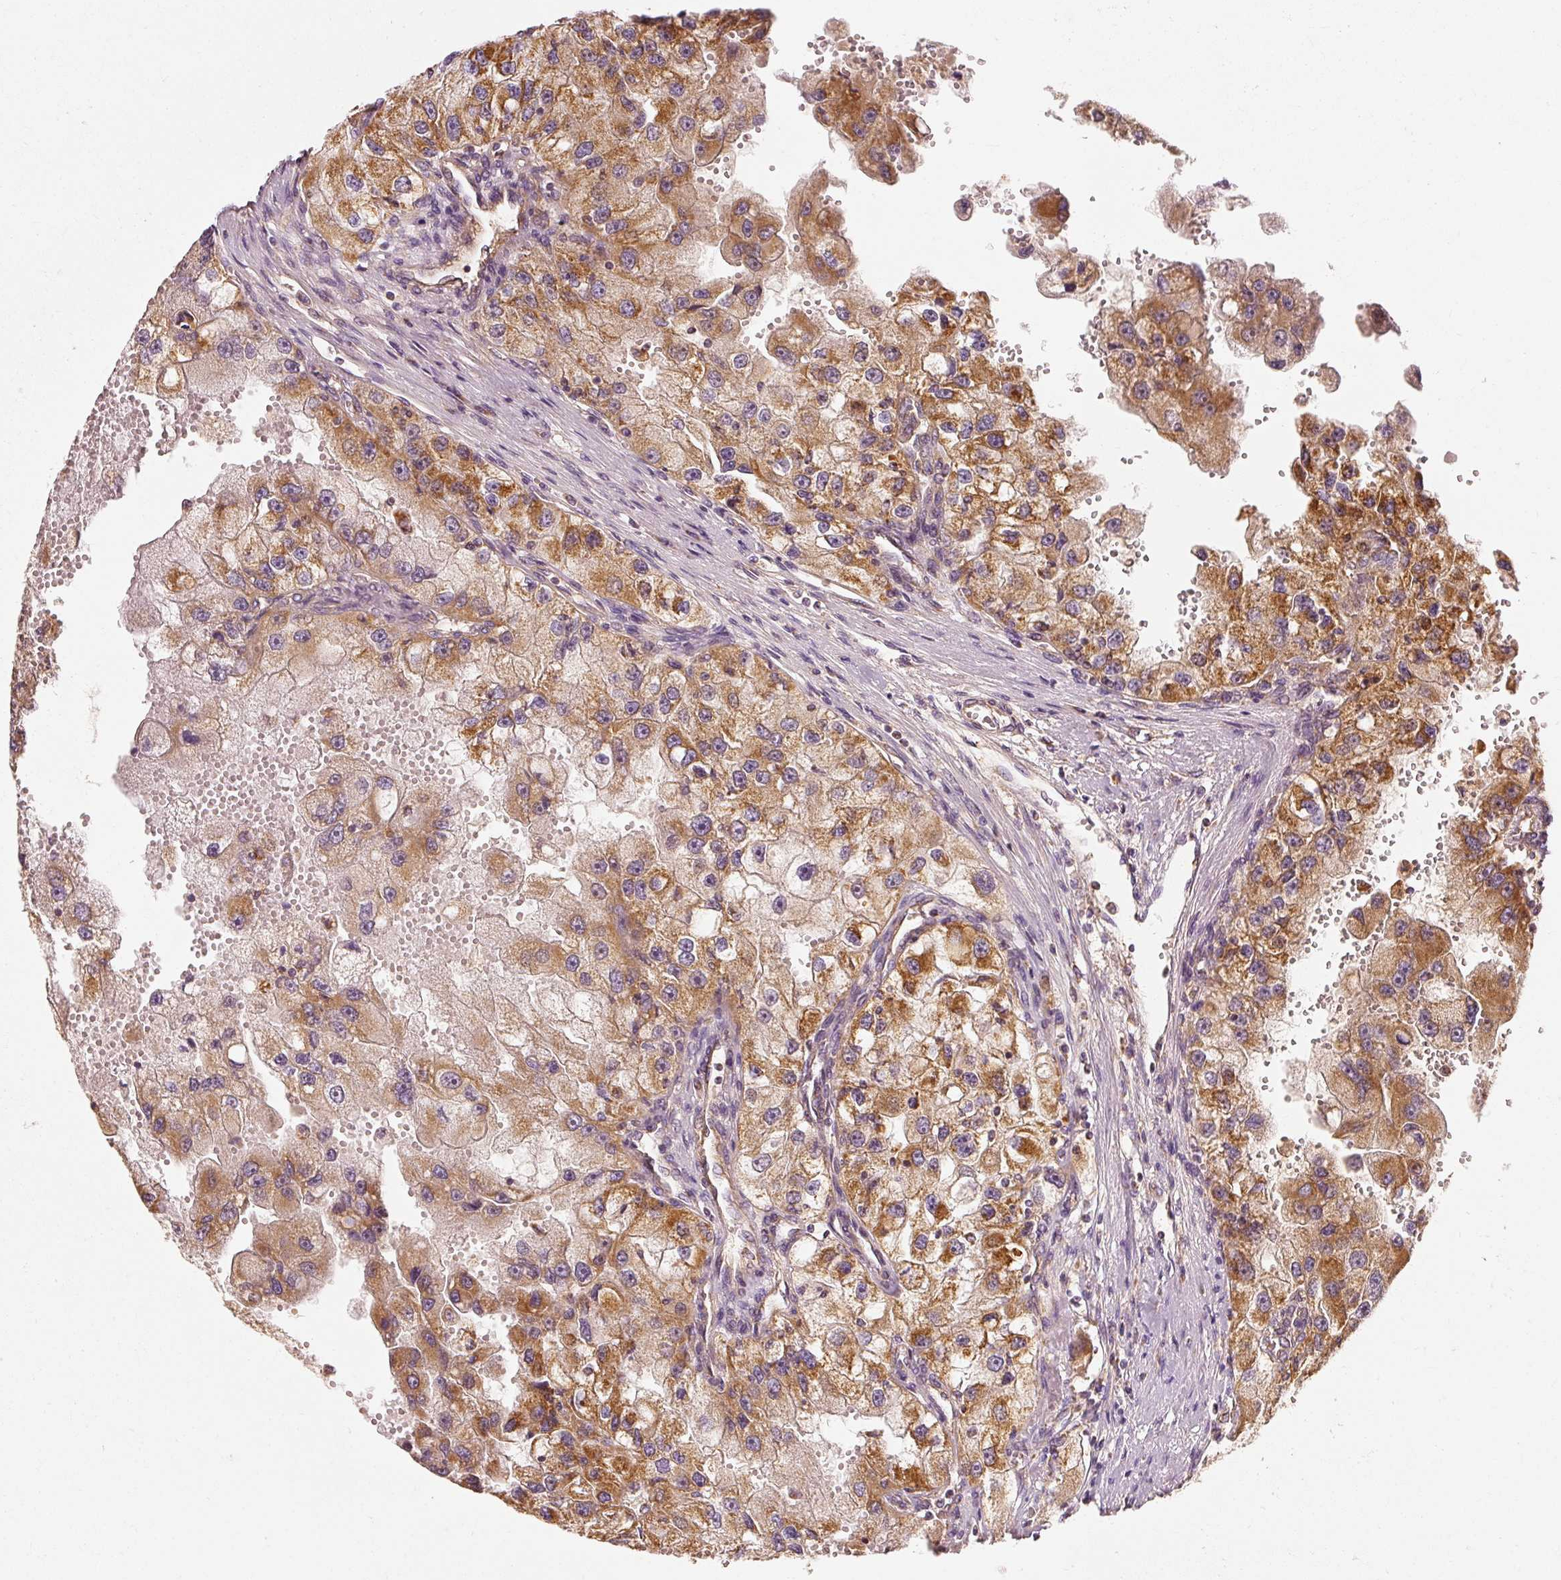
{"staining": {"intensity": "moderate", "quantity": ">75%", "location": "cytoplasmic/membranous"}, "tissue": "renal cancer", "cell_type": "Tumor cells", "image_type": "cancer", "snomed": [{"axis": "morphology", "description": "Adenocarcinoma, NOS"}, {"axis": "topography", "description": "Kidney"}], "caption": "An IHC image of tumor tissue is shown. Protein staining in brown labels moderate cytoplasmic/membranous positivity in renal cancer within tumor cells. (Brightfield microscopy of DAB IHC at high magnification).", "gene": "TOMM40", "patient": {"sex": "male", "age": 63}}